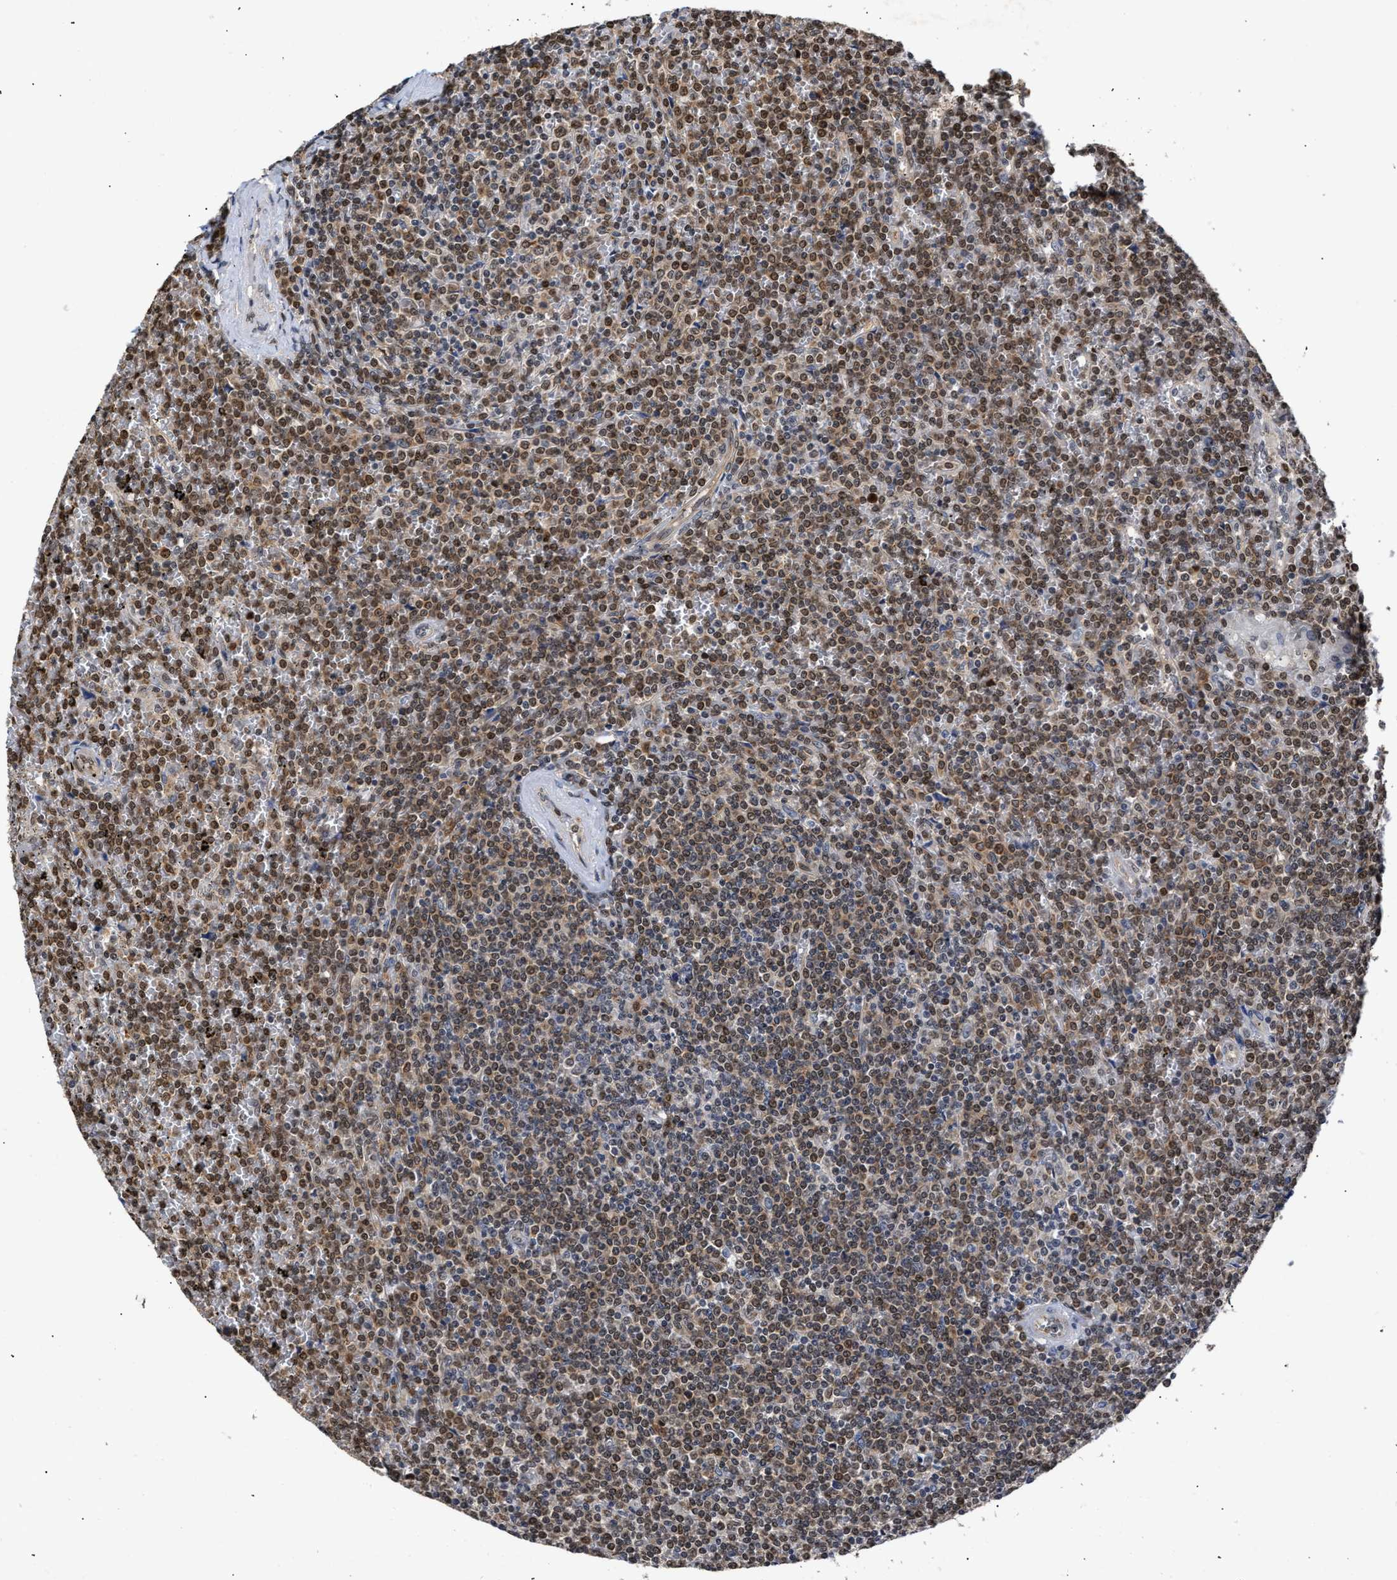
{"staining": {"intensity": "moderate", "quantity": ">75%", "location": "cytoplasmic/membranous,nuclear"}, "tissue": "lymphoma", "cell_type": "Tumor cells", "image_type": "cancer", "snomed": [{"axis": "morphology", "description": "Malignant lymphoma, non-Hodgkin's type, Low grade"}, {"axis": "topography", "description": "Spleen"}], "caption": "The micrograph exhibits staining of low-grade malignant lymphoma, non-Hodgkin's type, revealing moderate cytoplasmic/membranous and nuclear protein expression (brown color) within tumor cells.", "gene": "CLIP2", "patient": {"sex": "female", "age": 19}}